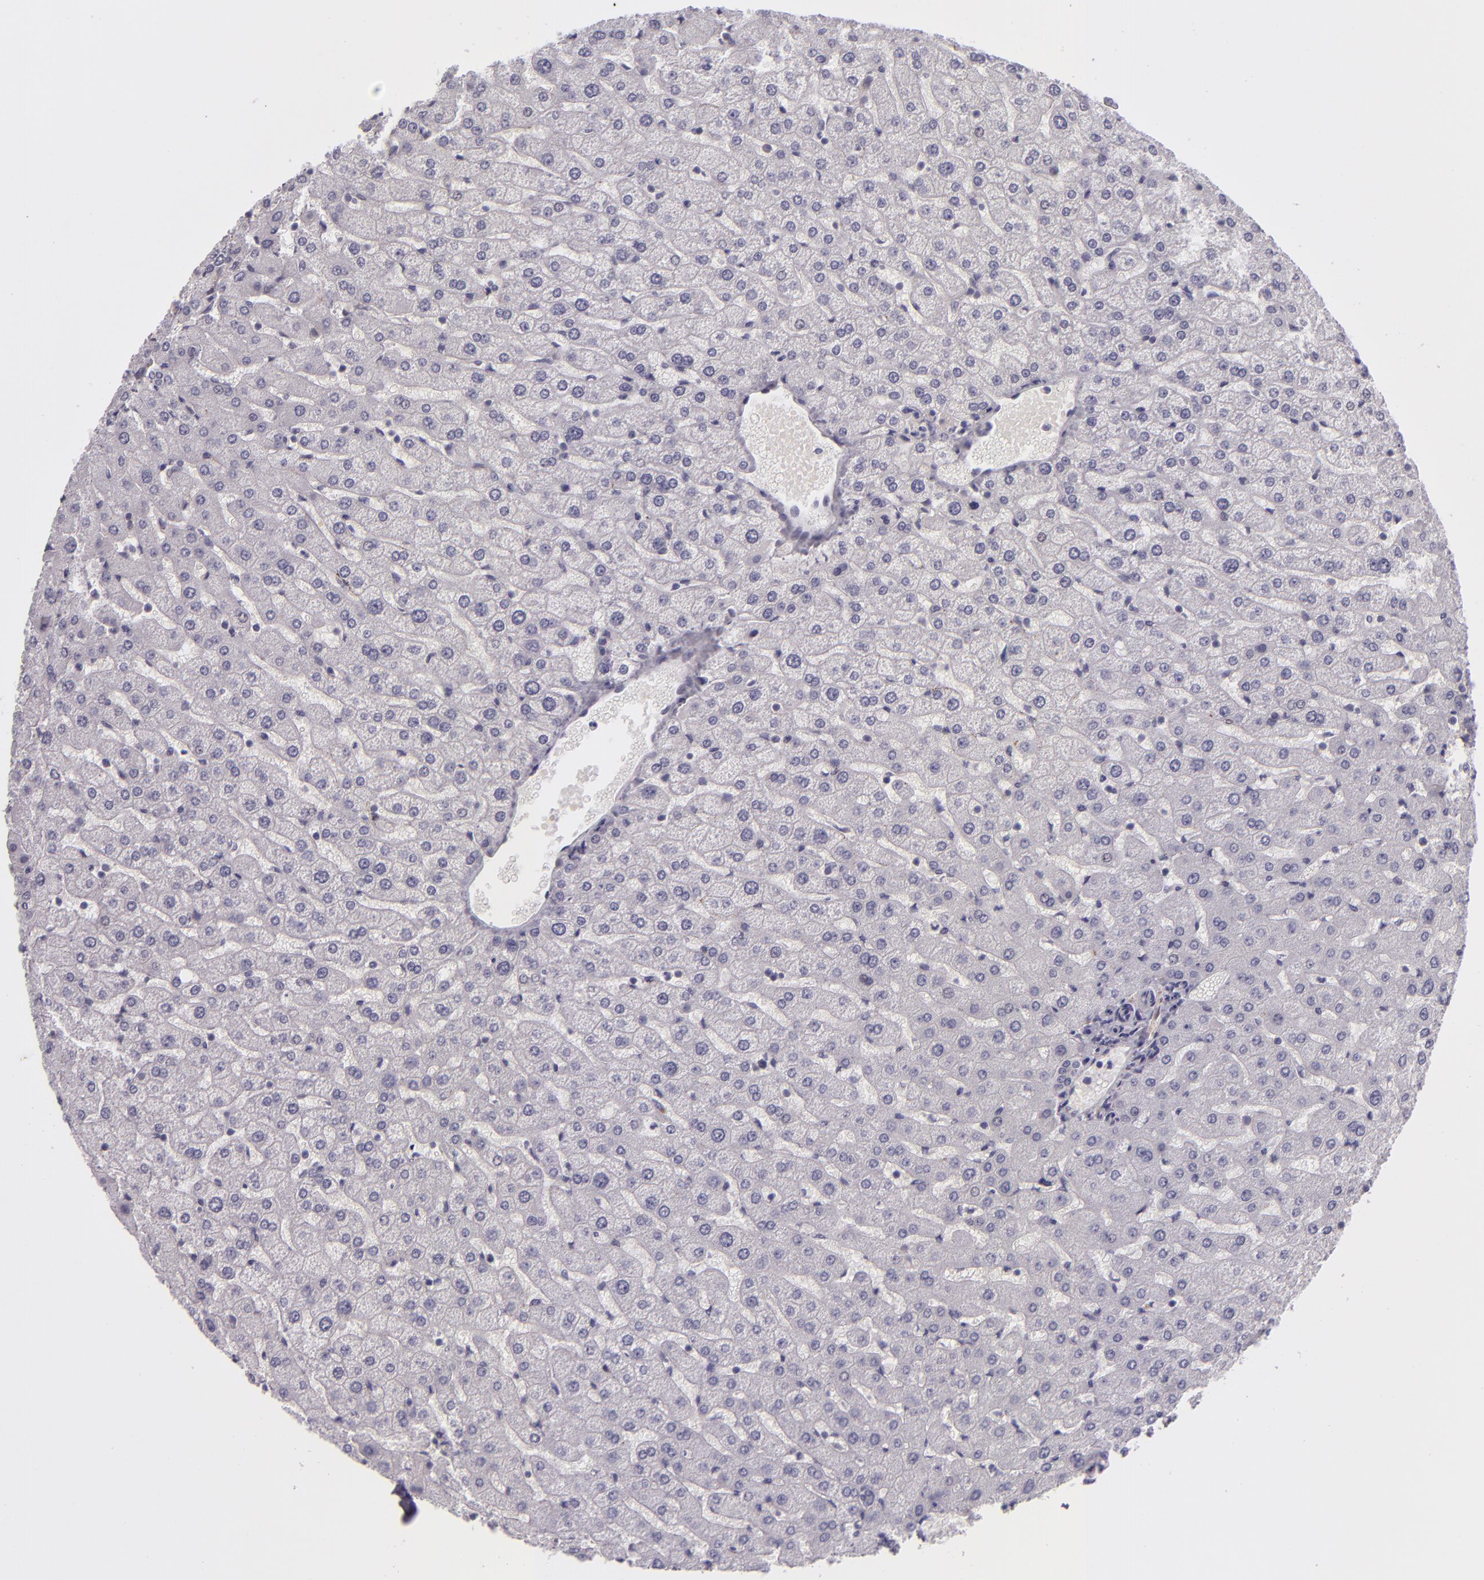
{"staining": {"intensity": "negative", "quantity": "none", "location": "none"}, "tissue": "liver", "cell_type": "Cholangiocytes", "image_type": "normal", "snomed": [{"axis": "morphology", "description": "Normal tissue, NOS"}, {"axis": "morphology", "description": "Fibrosis, NOS"}, {"axis": "topography", "description": "Liver"}], "caption": "Immunohistochemical staining of unremarkable liver shows no significant positivity in cholangiocytes. (DAB (3,3'-diaminobenzidine) immunohistochemistry (IHC) with hematoxylin counter stain).", "gene": "SNCB", "patient": {"sex": "female", "age": 29}}